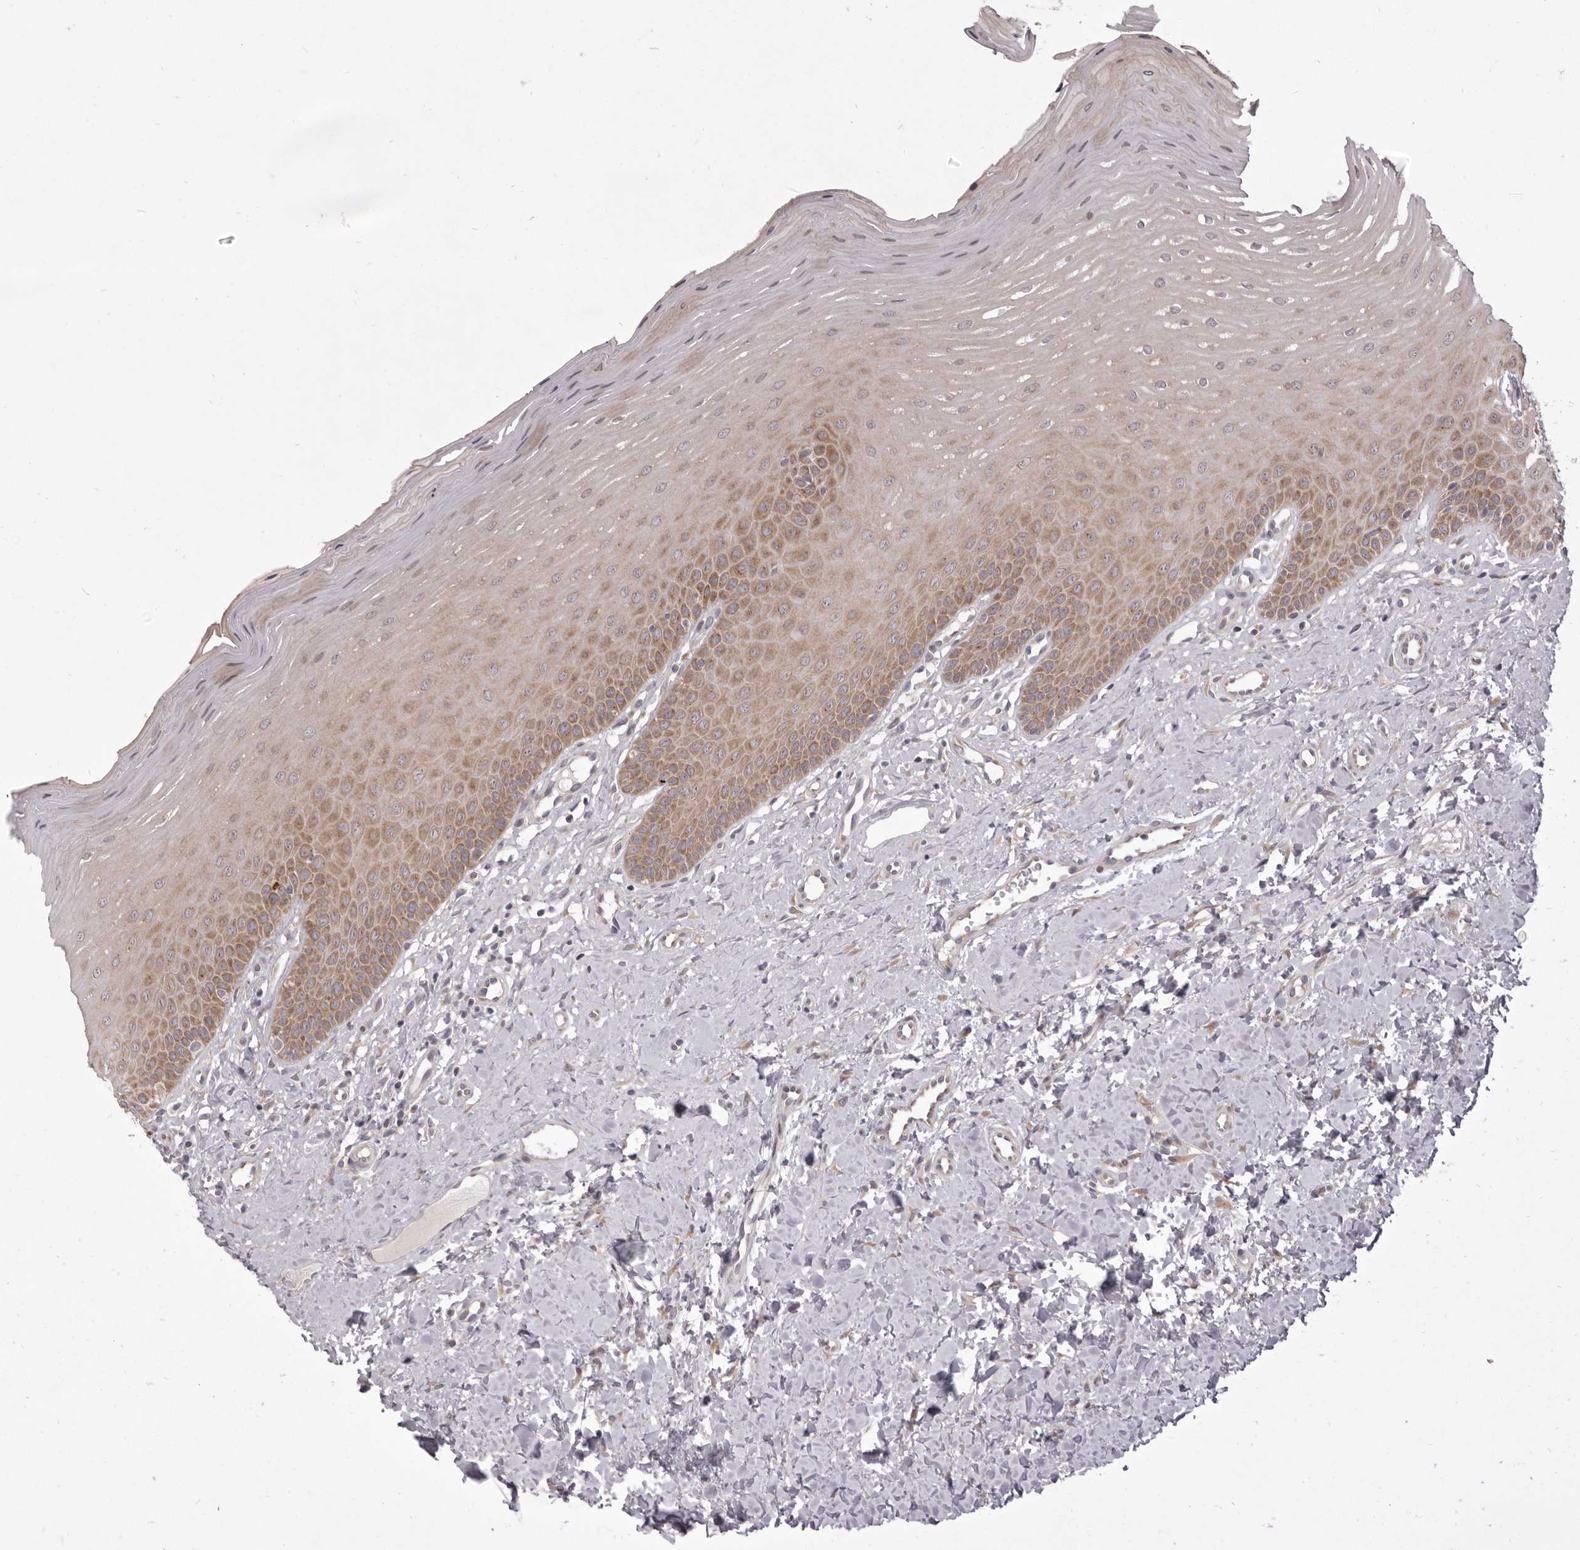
{"staining": {"intensity": "moderate", "quantity": "25%-75%", "location": "cytoplasmic/membranous"}, "tissue": "oral mucosa", "cell_type": "Squamous epithelial cells", "image_type": "normal", "snomed": [{"axis": "morphology", "description": "Normal tissue, NOS"}, {"axis": "topography", "description": "Oral tissue"}], "caption": "Protein positivity by IHC demonstrates moderate cytoplasmic/membranous expression in approximately 25%-75% of squamous epithelial cells in benign oral mucosa.", "gene": "TBC1D8B", "patient": {"sex": "female", "age": 39}}